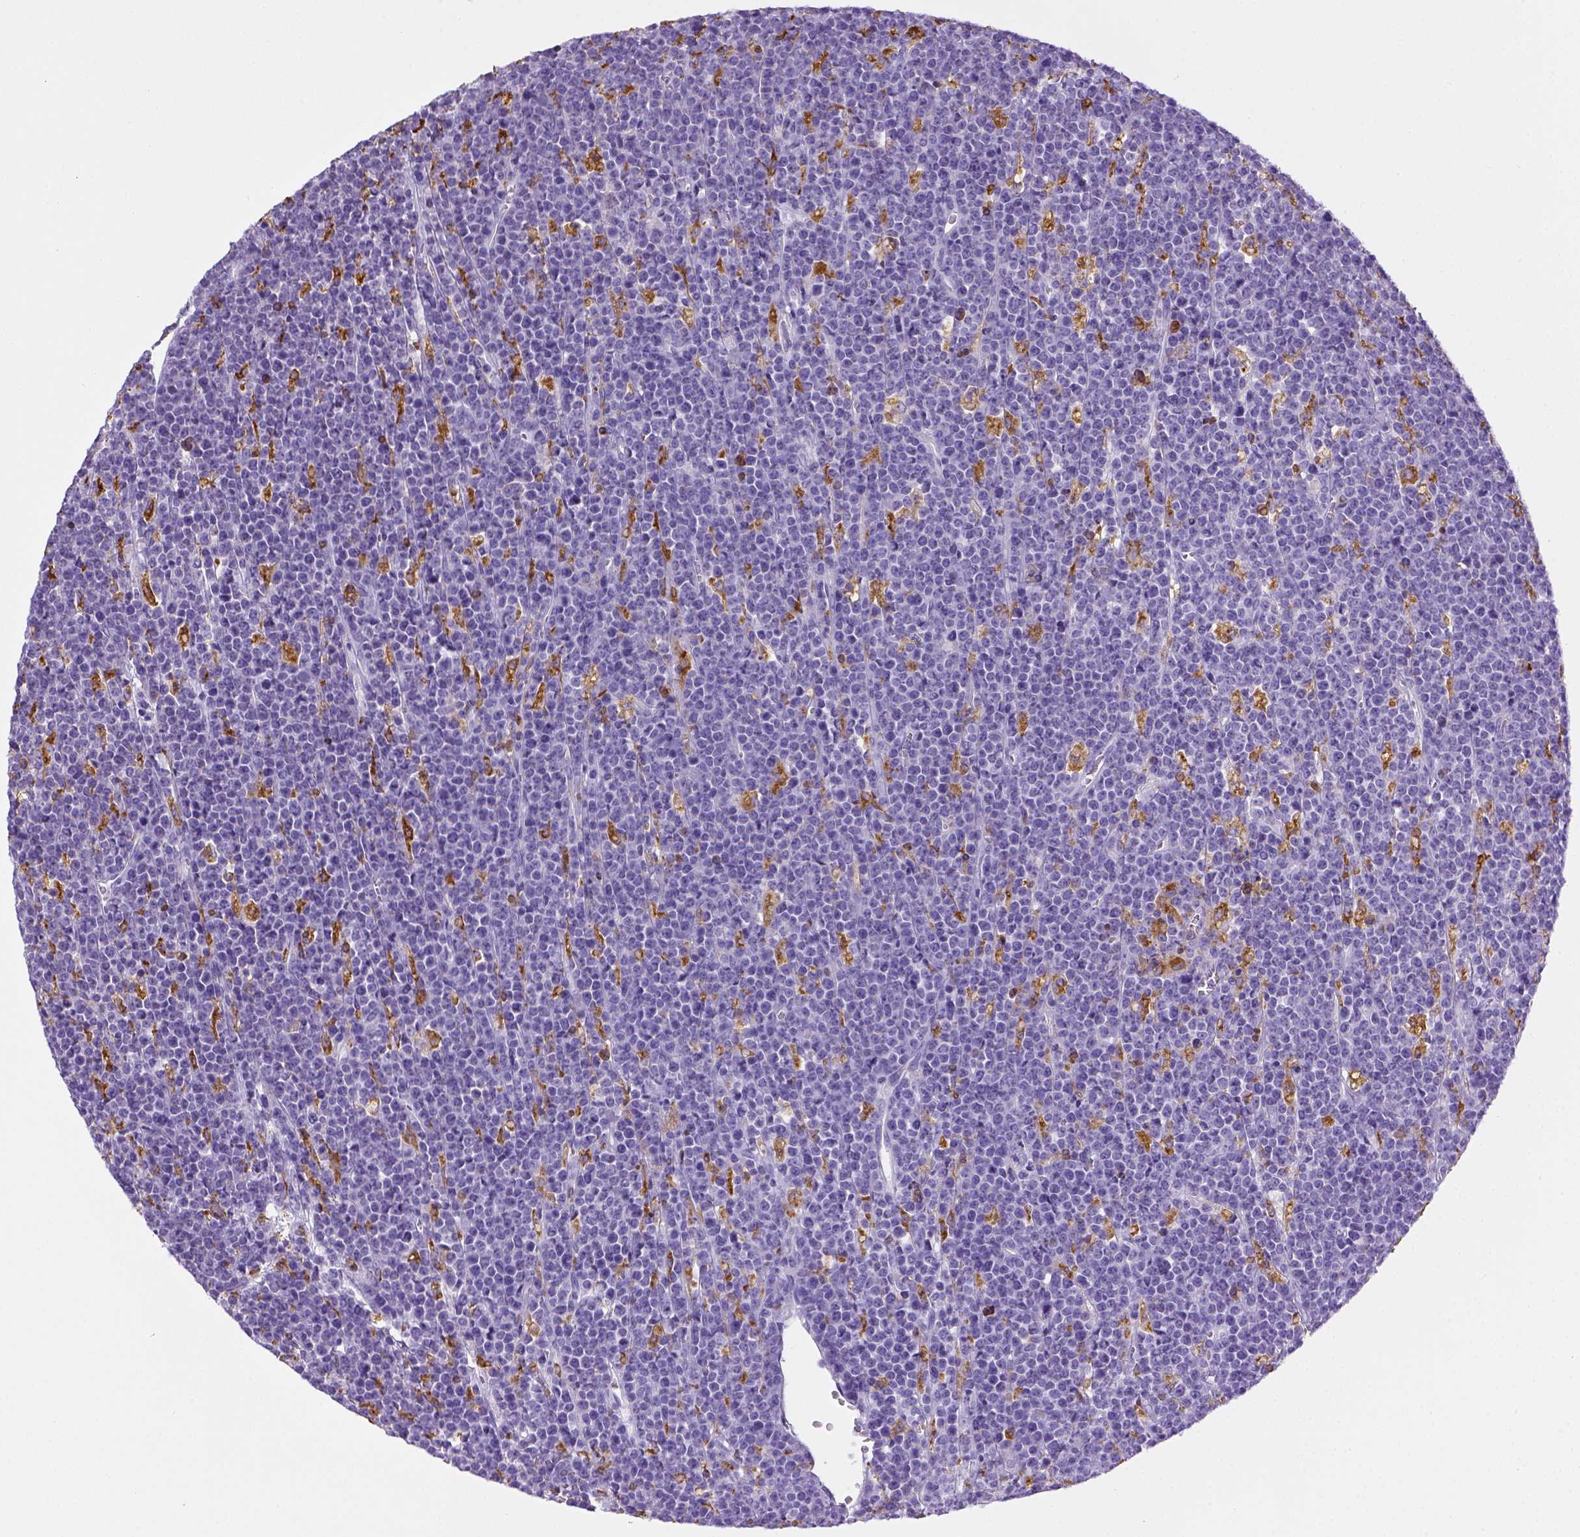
{"staining": {"intensity": "negative", "quantity": "none", "location": "none"}, "tissue": "lymphoma", "cell_type": "Tumor cells", "image_type": "cancer", "snomed": [{"axis": "morphology", "description": "Malignant lymphoma, non-Hodgkin's type, High grade"}, {"axis": "topography", "description": "Ovary"}], "caption": "Histopathology image shows no protein staining in tumor cells of malignant lymphoma, non-Hodgkin's type (high-grade) tissue.", "gene": "CD68", "patient": {"sex": "female", "age": 56}}